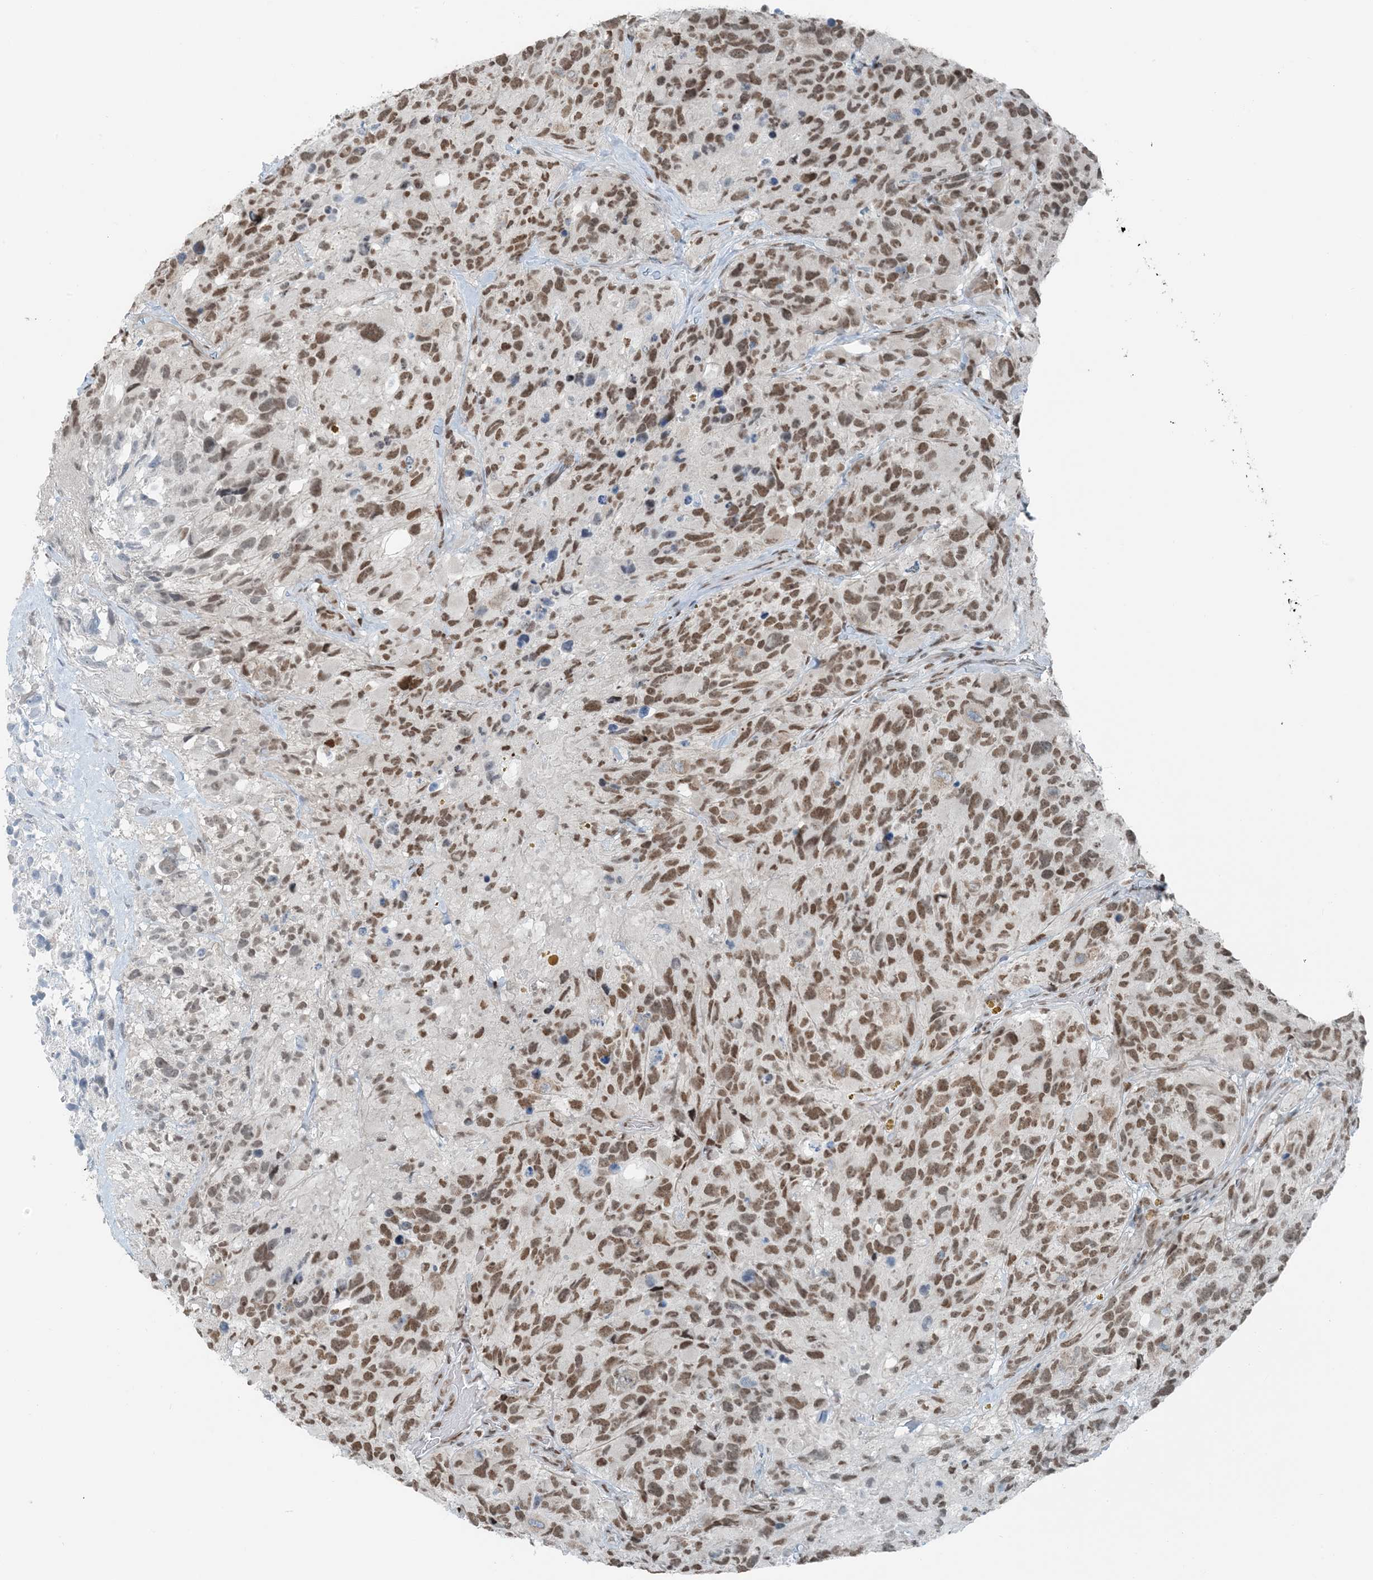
{"staining": {"intensity": "moderate", "quantity": ">75%", "location": "nuclear"}, "tissue": "glioma", "cell_type": "Tumor cells", "image_type": "cancer", "snomed": [{"axis": "morphology", "description": "Glioma, malignant, High grade"}, {"axis": "topography", "description": "Brain"}], "caption": "High-power microscopy captured an immunohistochemistry histopathology image of malignant glioma (high-grade), revealing moderate nuclear positivity in approximately >75% of tumor cells. The staining was performed using DAB, with brown indicating positive protein expression. Nuclei are stained blue with hematoxylin.", "gene": "ZNF500", "patient": {"sex": "male", "age": 69}}